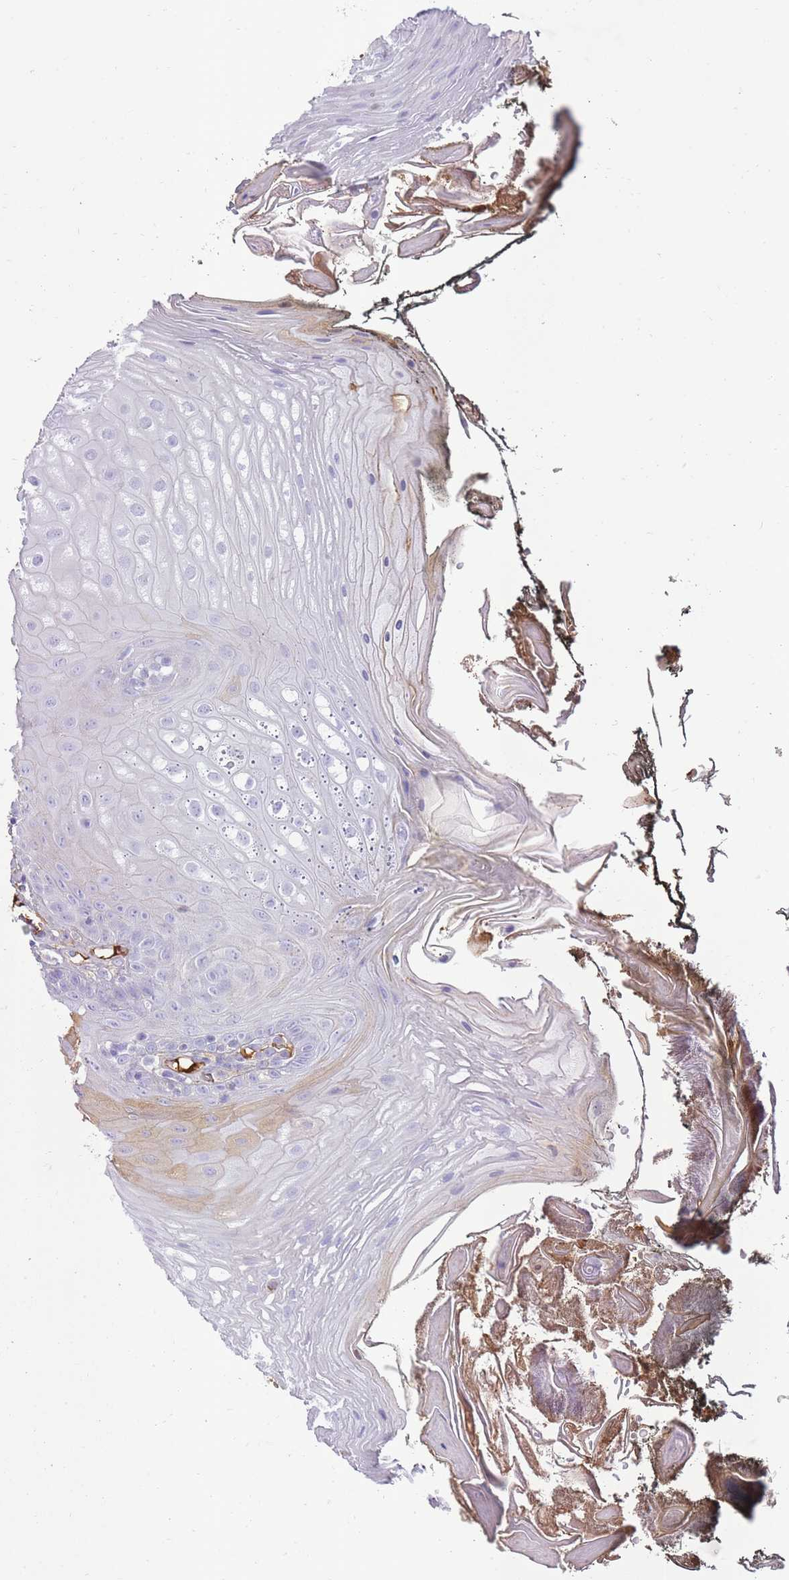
{"staining": {"intensity": "moderate", "quantity": "<25%", "location": "cytoplasmic/membranous"}, "tissue": "oral mucosa", "cell_type": "Squamous epithelial cells", "image_type": "normal", "snomed": [{"axis": "morphology", "description": "Normal tissue, NOS"}, {"axis": "morphology", "description": "Squamous cell carcinoma, NOS"}, {"axis": "topography", "description": "Oral tissue"}, {"axis": "topography", "description": "Head-Neck"}], "caption": "The histopathology image demonstrates staining of unremarkable oral mucosa, revealing moderate cytoplasmic/membranous protein staining (brown color) within squamous epithelial cells. (DAB (3,3'-diaminobenzidine) IHC, brown staining for protein, blue staining for nuclei).", "gene": "IGKV1", "patient": {"sex": "female", "age": 81}}